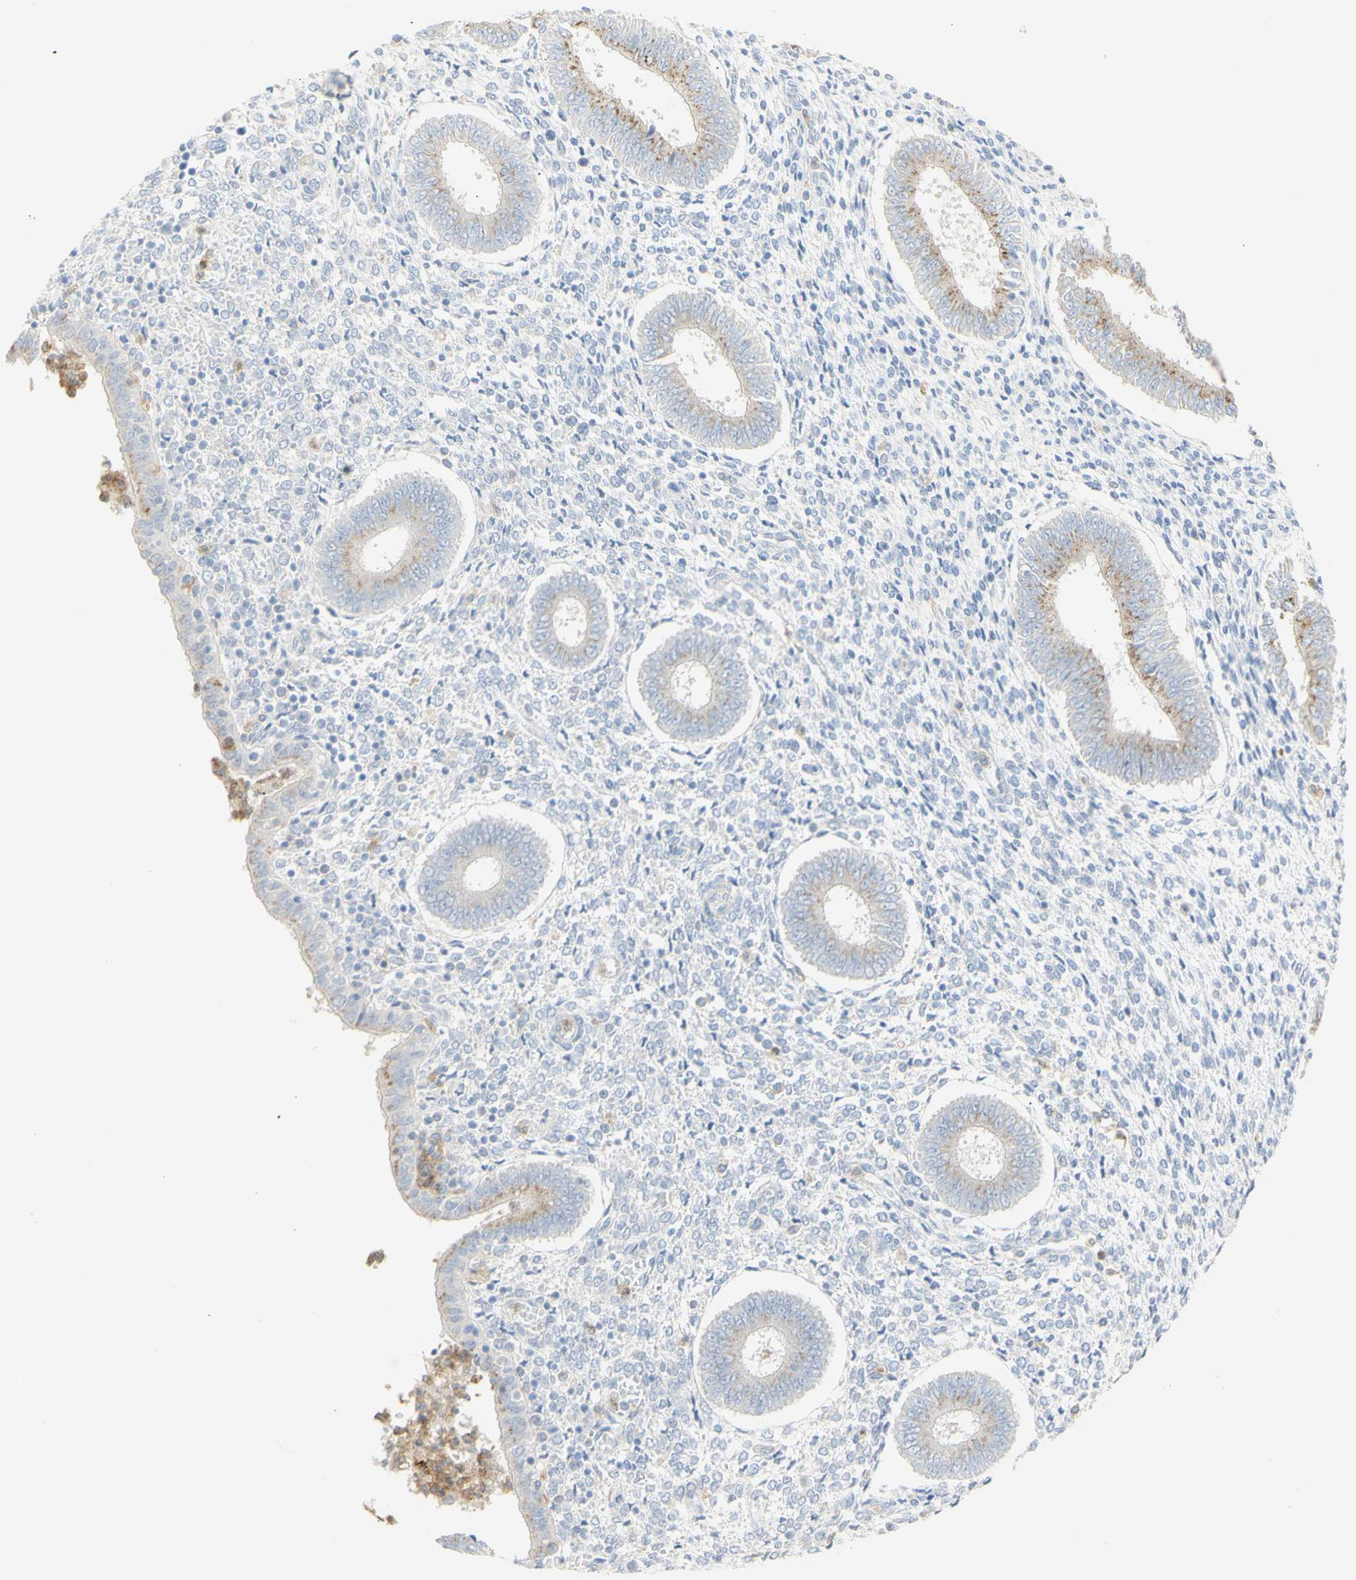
{"staining": {"intensity": "negative", "quantity": "none", "location": "none"}, "tissue": "endometrium", "cell_type": "Cells in endometrial stroma", "image_type": "normal", "snomed": [{"axis": "morphology", "description": "Normal tissue, NOS"}, {"axis": "topography", "description": "Endometrium"}], "caption": "Cells in endometrial stroma are negative for protein expression in benign human endometrium. (Stains: DAB IHC with hematoxylin counter stain, Microscopy: brightfield microscopy at high magnification).", "gene": "B4GALNT3", "patient": {"sex": "female", "age": 35}}